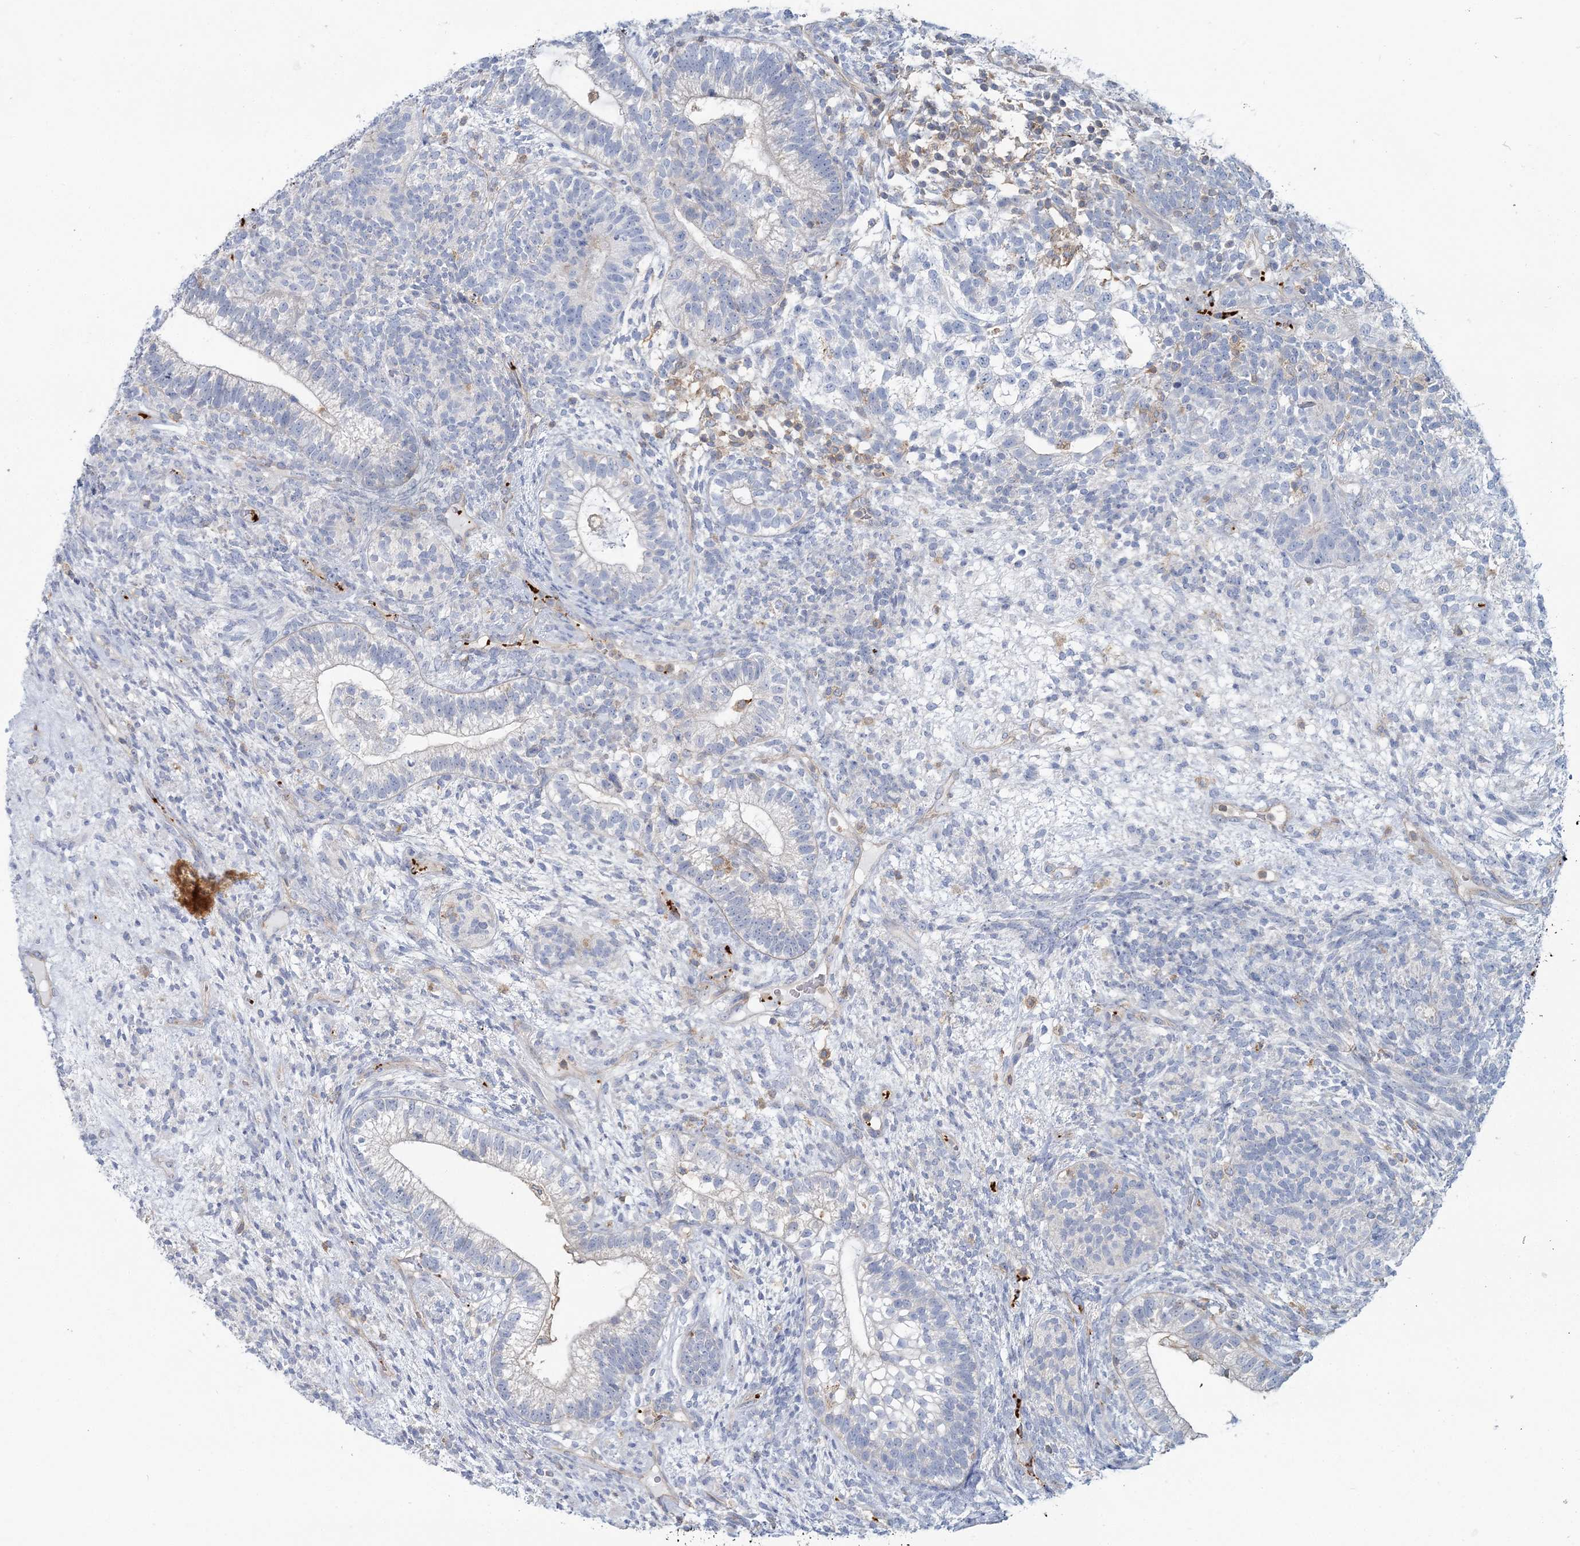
{"staining": {"intensity": "negative", "quantity": "none", "location": "none"}, "tissue": "testis cancer", "cell_type": "Tumor cells", "image_type": "cancer", "snomed": [{"axis": "morphology", "description": "Seminoma, NOS"}, {"axis": "morphology", "description": "Carcinoma, Embryonal, NOS"}, {"axis": "topography", "description": "Testis"}], "caption": "This histopathology image is of testis cancer (seminoma) stained with IHC to label a protein in brown with the nuclei are counter-stained blue. There is no expression in tumor cells.", "gene": "CUEDC2", "patient": {"sex": "male", "age": 28}}